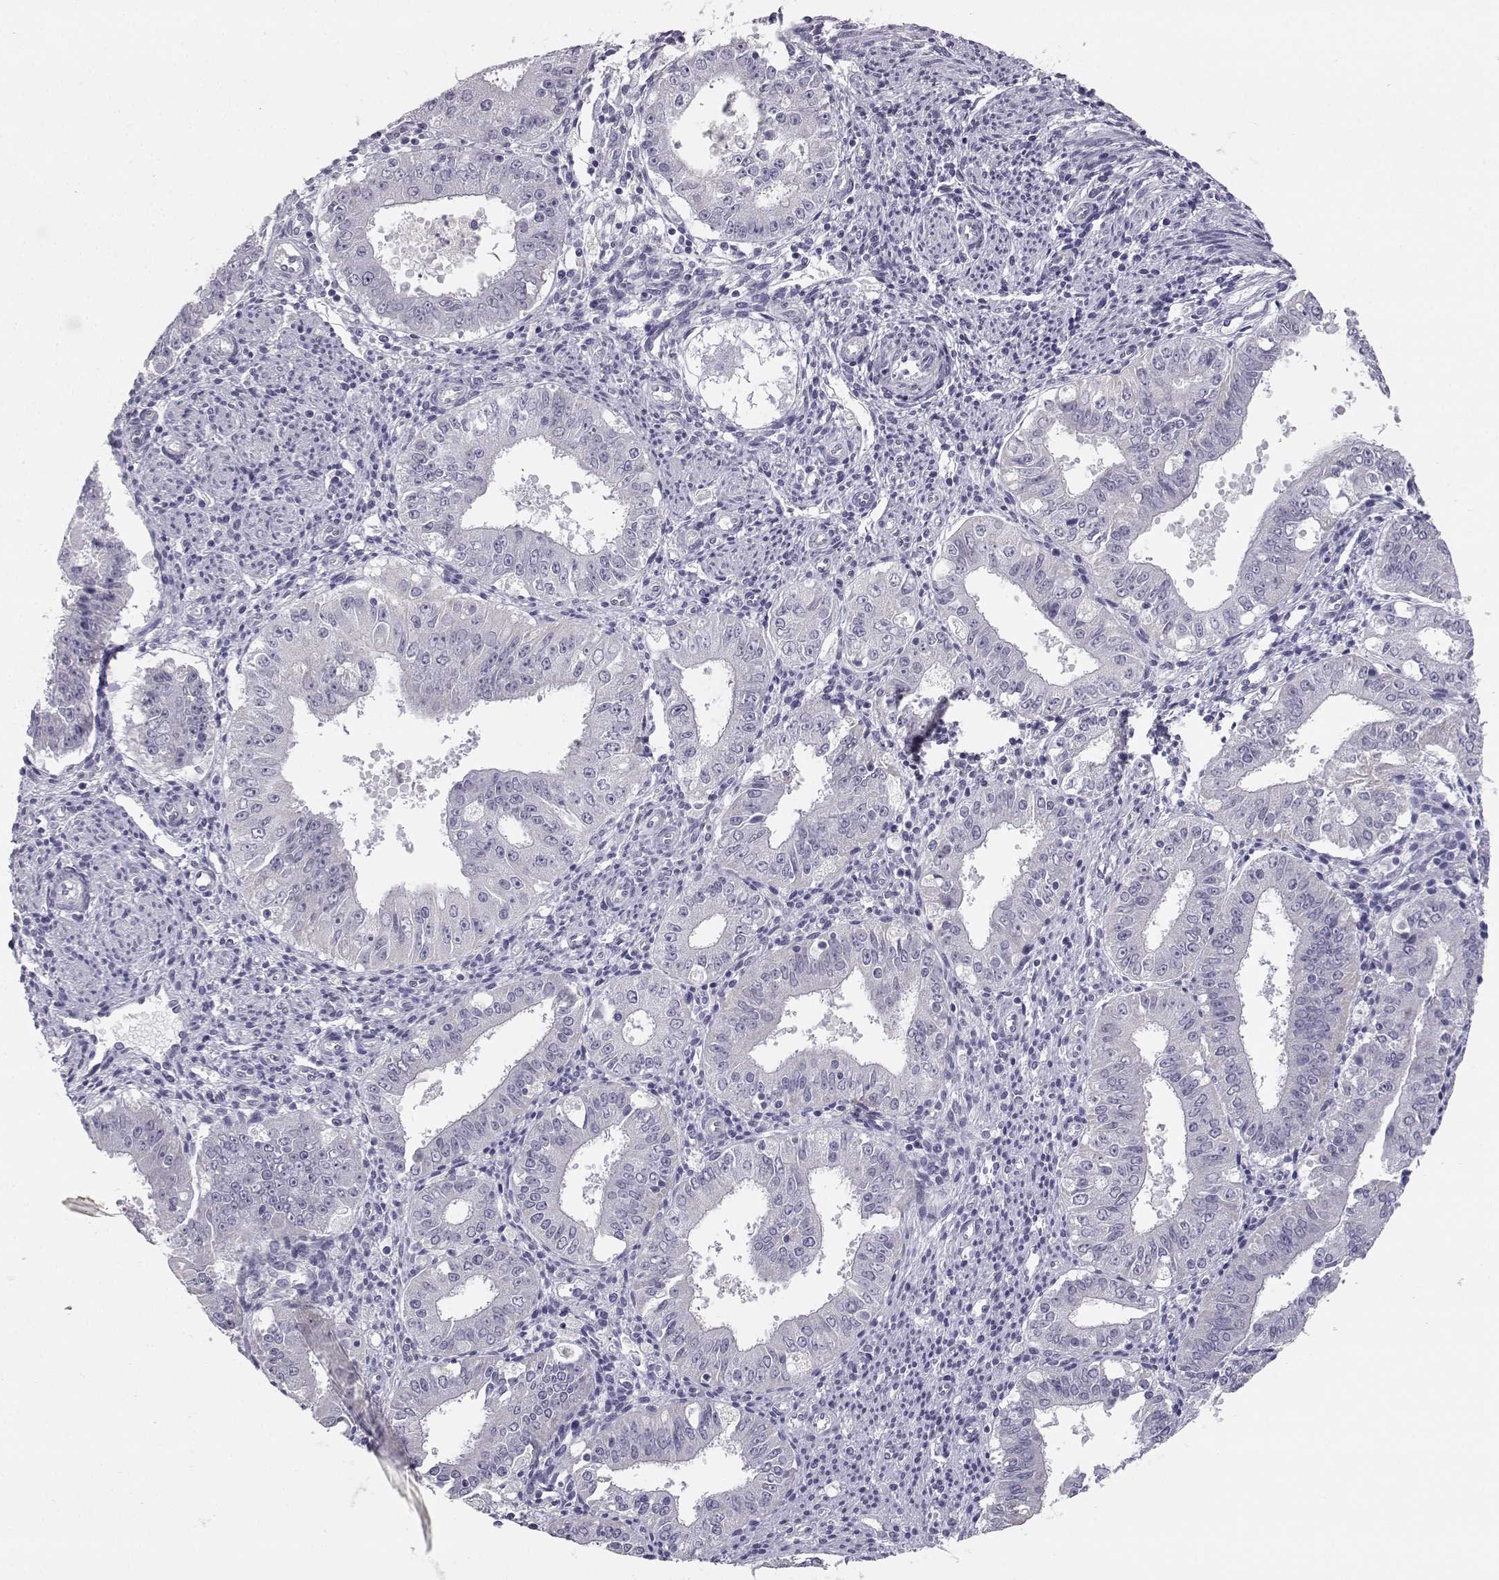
{"staining": {"intensity": "negative", "quantity": "none", "location": "none"}, "tissue": "ovarian cancer", "cell_type": "Tumor cells", "image_type": "cancer", "snomed": [{"axis": "morphology", "description": "Carcinoma, endometroid"}, {"axis": "topography", "description": "Ovary"}], "caption": "Photomicrograph shows no protein positivity in tumor cells of endometroid carcinoma (ovarian) tissue.", "gene": "MYCBPAP", "patient": {"sex": "female", "age": 42}}